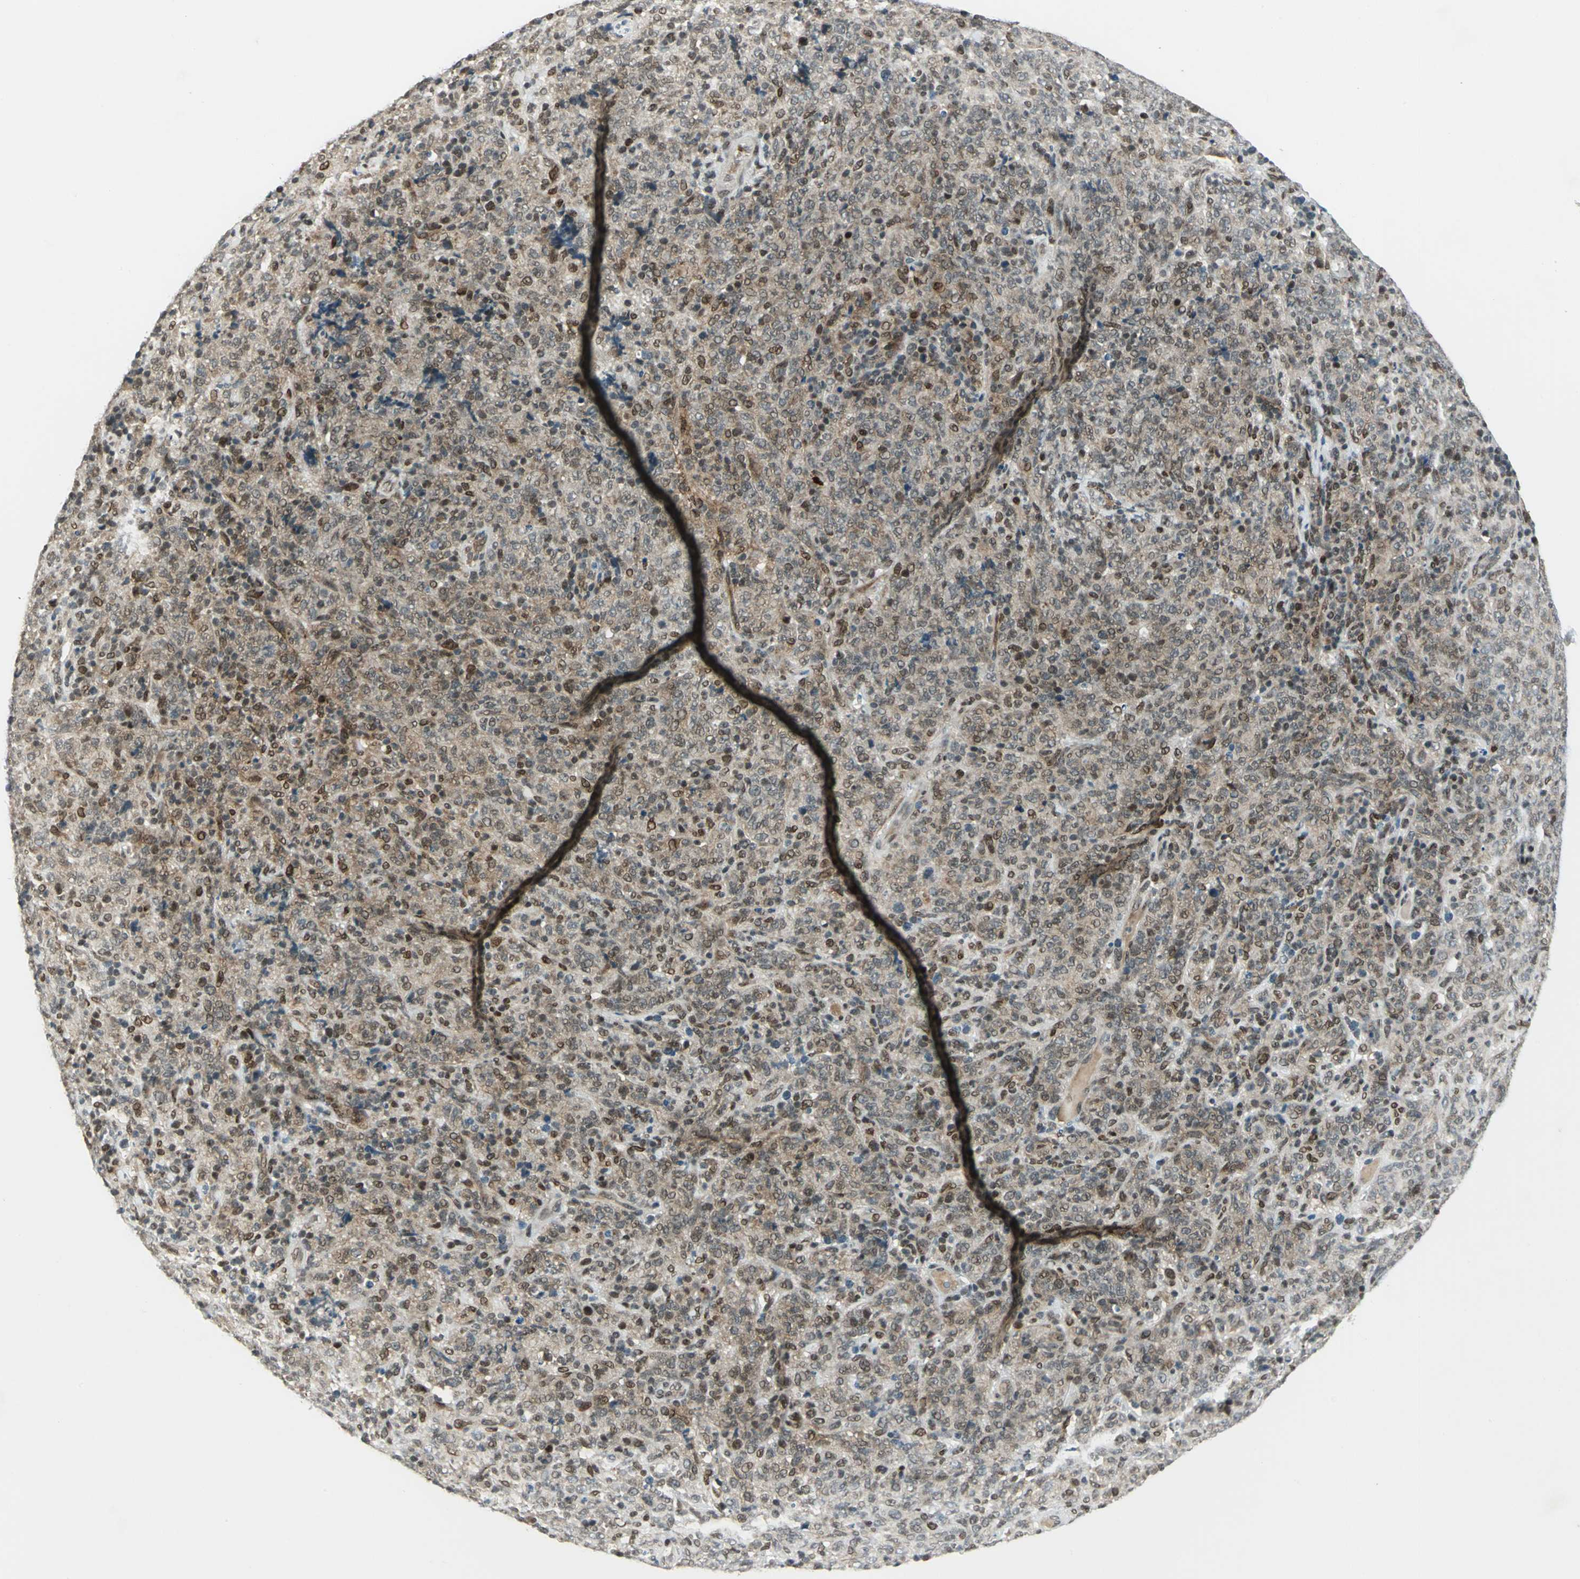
{"staining": {"intensity": "weak", "quantity": "25%-75%", "location": "cytoplasmic/membranous"}, "tissue": "lymphoma", "cell_type": "Tumor cells", "image_type": "cancer", "snomed": [{"axis": "morphology", "description": "Malignant lymphoma, non-Hodgkin's type, High grade"}, {"axis": "topography", "description": "Tonsil"}], "caption": "Malignant lymphoma, non-Hodgkin's type (high-grade) tissue displays weak cytoplasmic/membranous expression in about 25%-75% of tumor cells, visualized by immunohistochemistry. (DAB = brown stain, brightfield microscopy at high magnification).", "gene": "RAD17", "patient": {"sex": "female", "age": 36}}